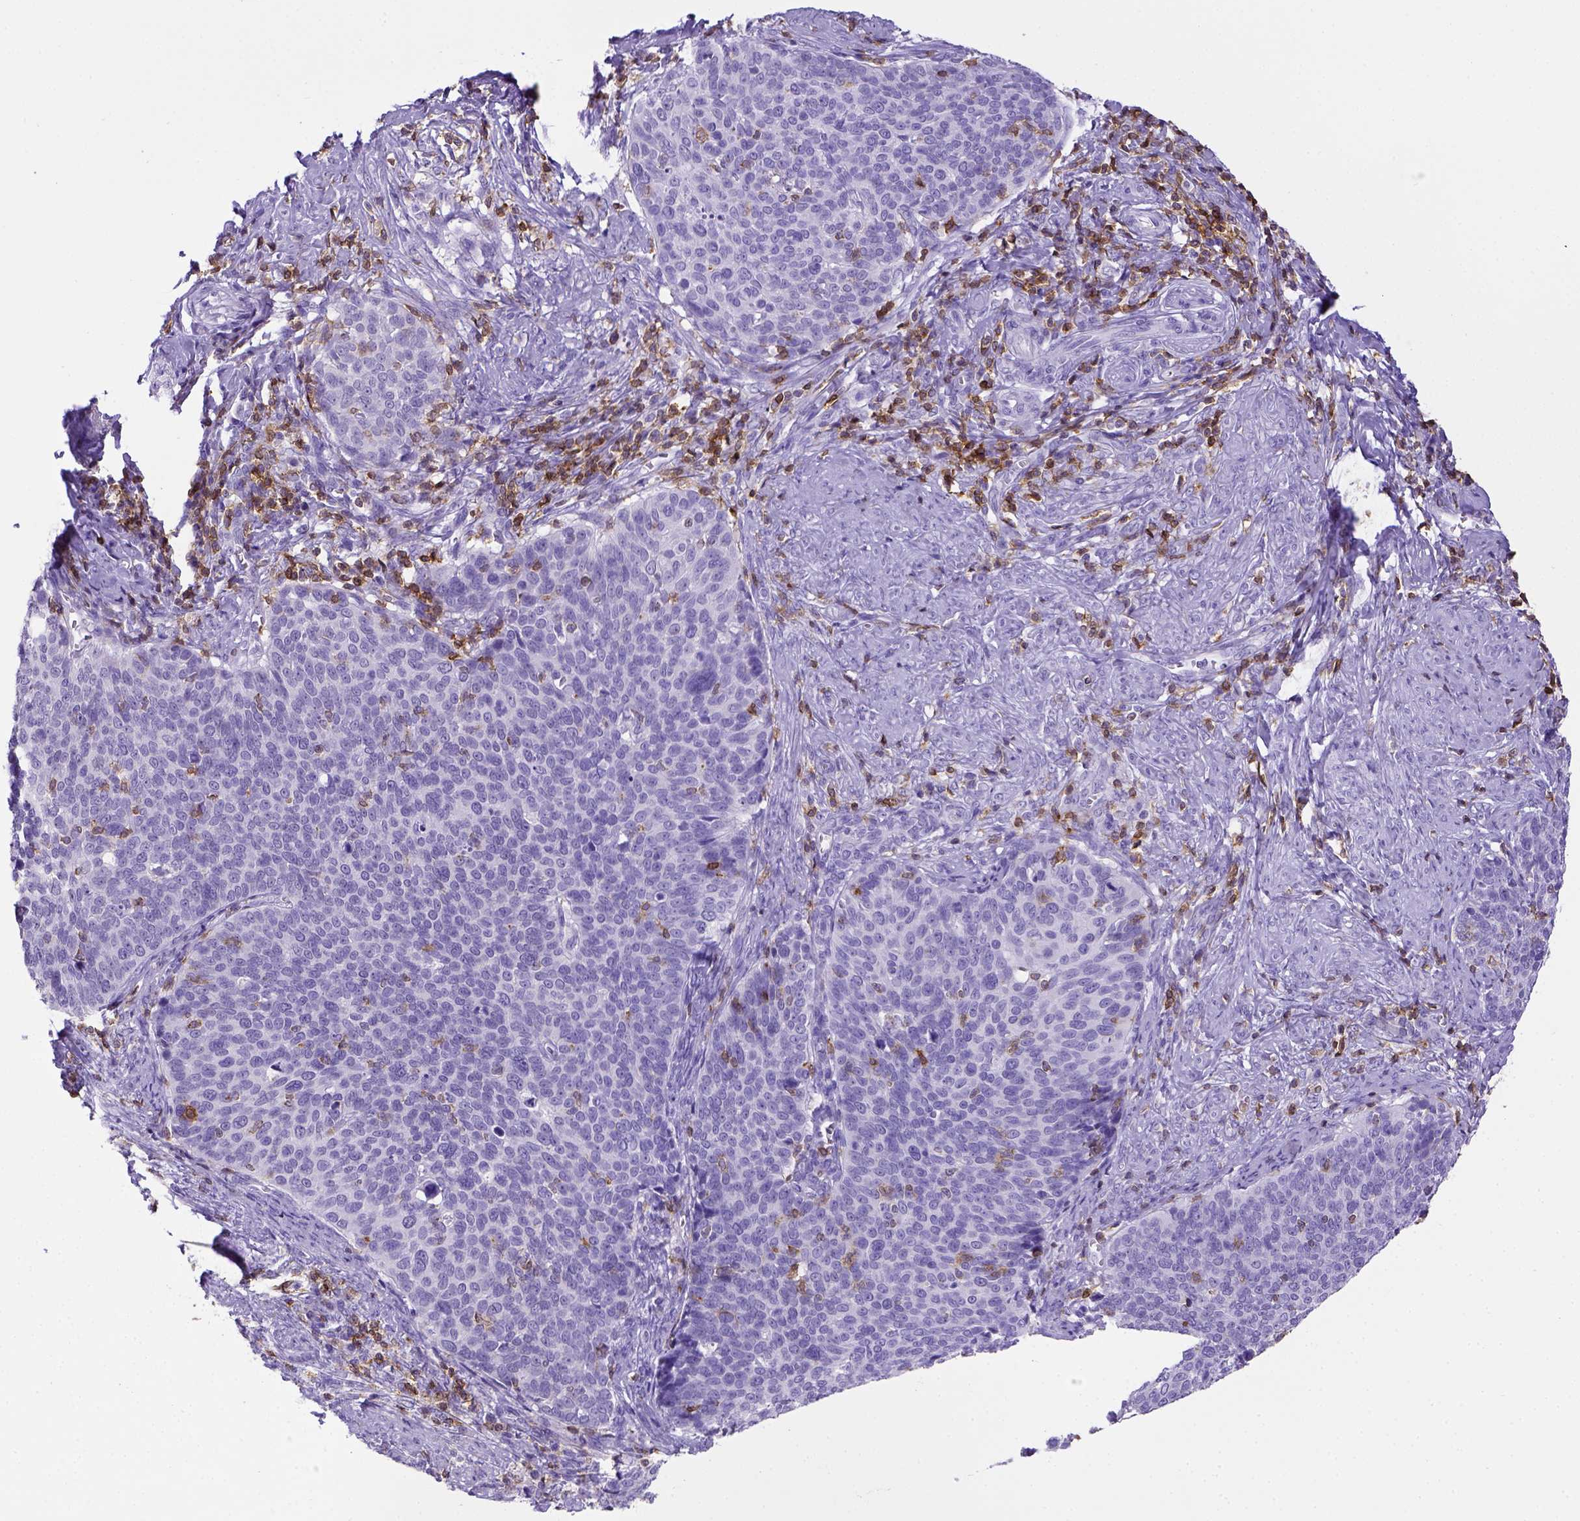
{"staining": {"intensity": "negative", "quantity": "none", "location": "none"}, "tissue": "cervical cancer", "cell_type": "Tumor cells", "image_type": "cancer", "snomed": [{"axis": "morphology", "description": "Normal tissue, NOS"}, {"axis": "morphology", "description": "Squamous cell carcinoma, NOS"}, {"axis": "topography", "description": "Cervix"}], "caption": "Human cervical cancer stained for a protein using IHC shows no positivity in tumor cells.", "gene": "CD3E", "patient": {"sex": "female", "age": 39}}